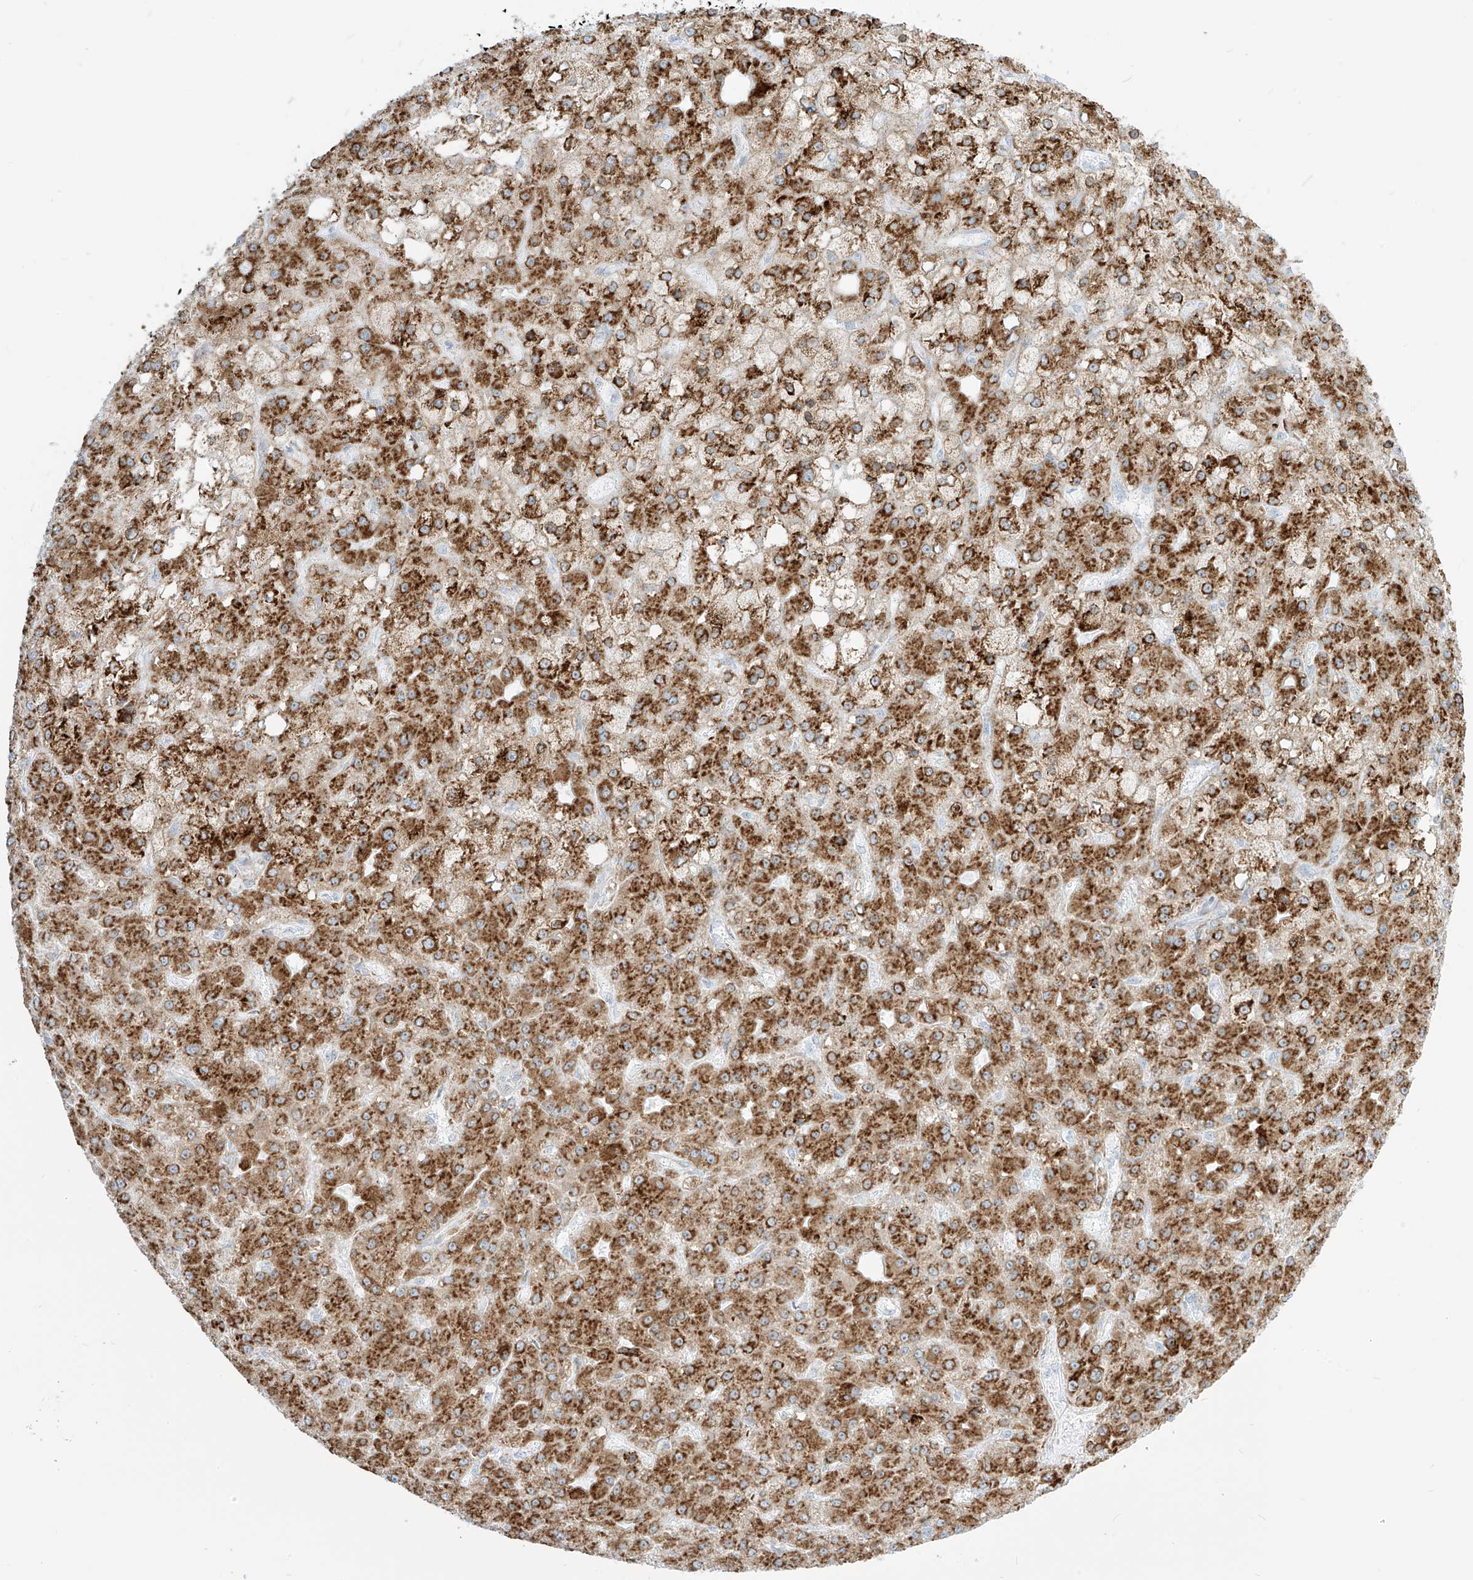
{"staining": {"intensity": "strong", "quantity": ">75%", "location": "cytoplasmic/membranous"}, "tissue": "liver cancer", "cell_type": "Tumor cells", "image_type": "cancer", "snomed": [{"axis": "morphology", "description": "Carcinoma, Hepatocellular, NOS"}, {"axis": "topography", "description": "Liver"}], "caption": "About >75% of tumor cells in human liver hepatocellular carcinoma show strong cytoplasmic/membranous protein expression as visualized by brown immunohistochemical staining.", "gene": "LRRC59", "patient": {"sex": "male", "age": 67}}